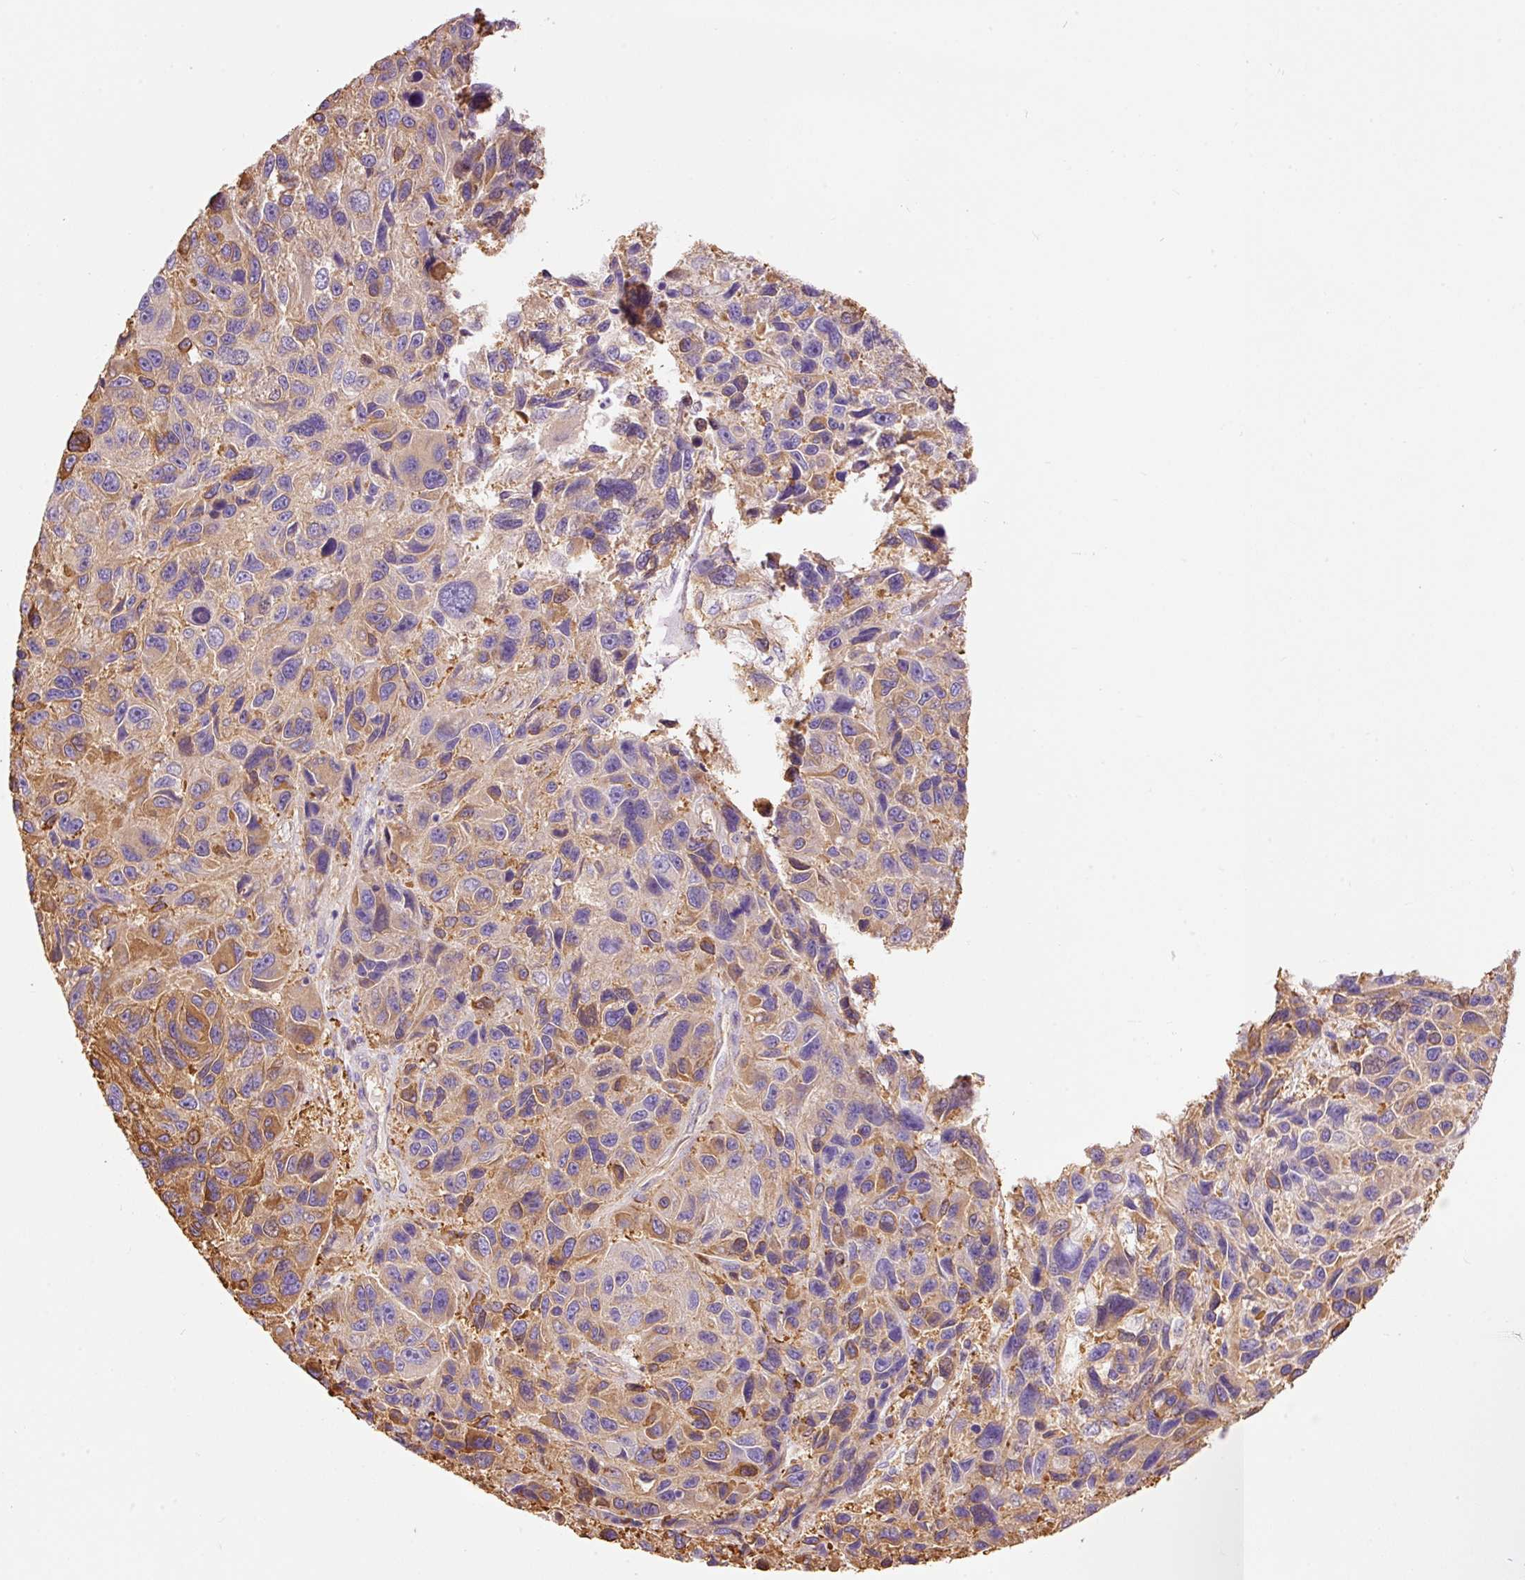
{"staining": {"intensity": "weak", "quantity": ">75%", "location": "cytoplasmic/membranous"}, "tissue": "melanoma", "cell_type": "Tumor cells", "image_type": "cancer", "snomed": [{"axis": "morphology", "description": "Malignant melanoma, NOS"}, {"axis": "topography", "description": "Skin"}], "caption": "DAB (3,3'-diaminobenzidine) immunohistochemical staining of malignant melanoma demonstrates weak cytoplasmic/membranous protein staining in approximately >75% of tumor cells.", "gene": "IL10RB", "patient": {"sex": "male", "age": 53}}